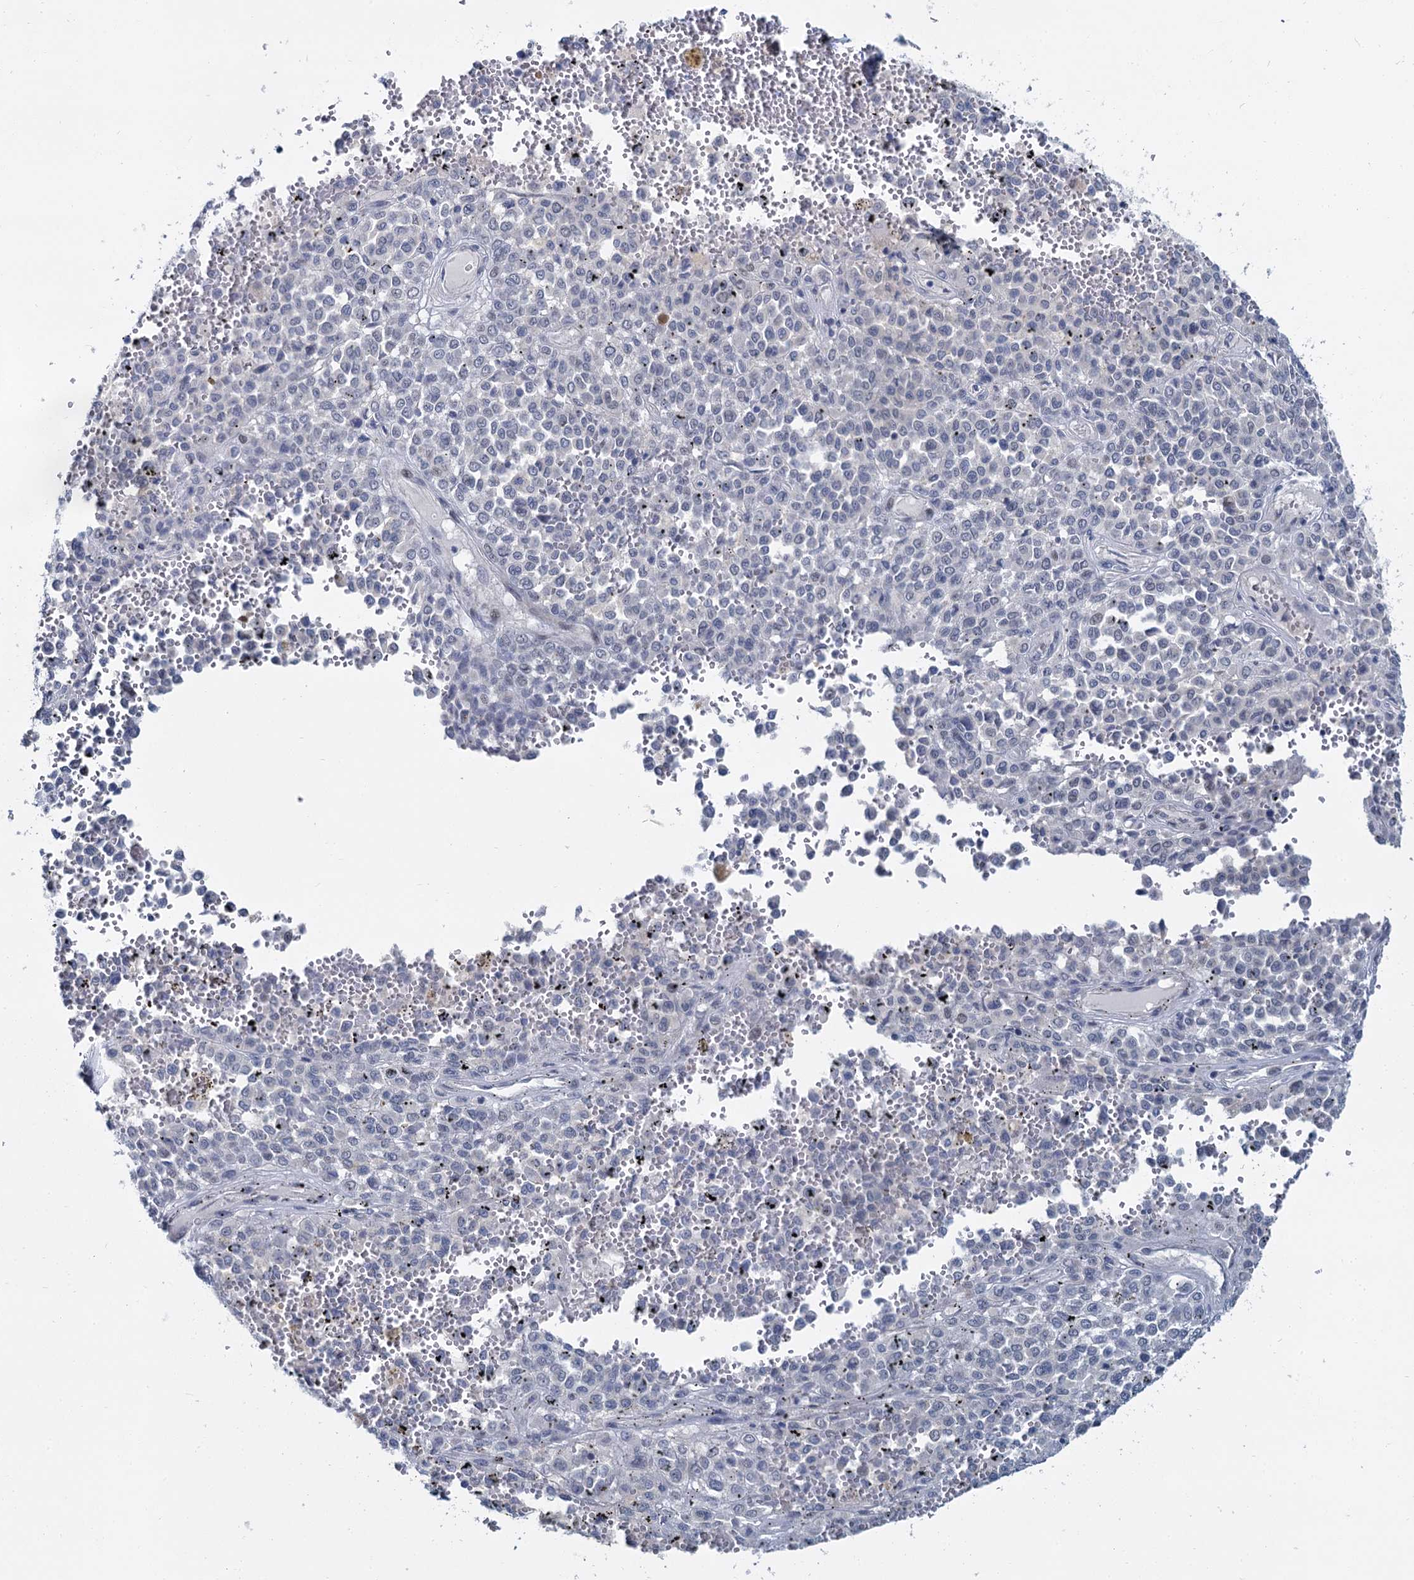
{"staining": {"intensity": "negative", "quantity": "none", "location": "none"}, "tissue": "melanoma", "cell_type": "Tumor cells", "image_type": "cancer", "snomed": [{"axis": "morphology", "description": "Malignant melanoma, Metastatic site"}, {"axis": "topography", "description": "Pancreas"}], "caption": "Immunohistochemistry of melanoma exhibits no expression in tumor cells.", "gene": "ACRBP", "patient": {"sex": "female", "age": 30}}